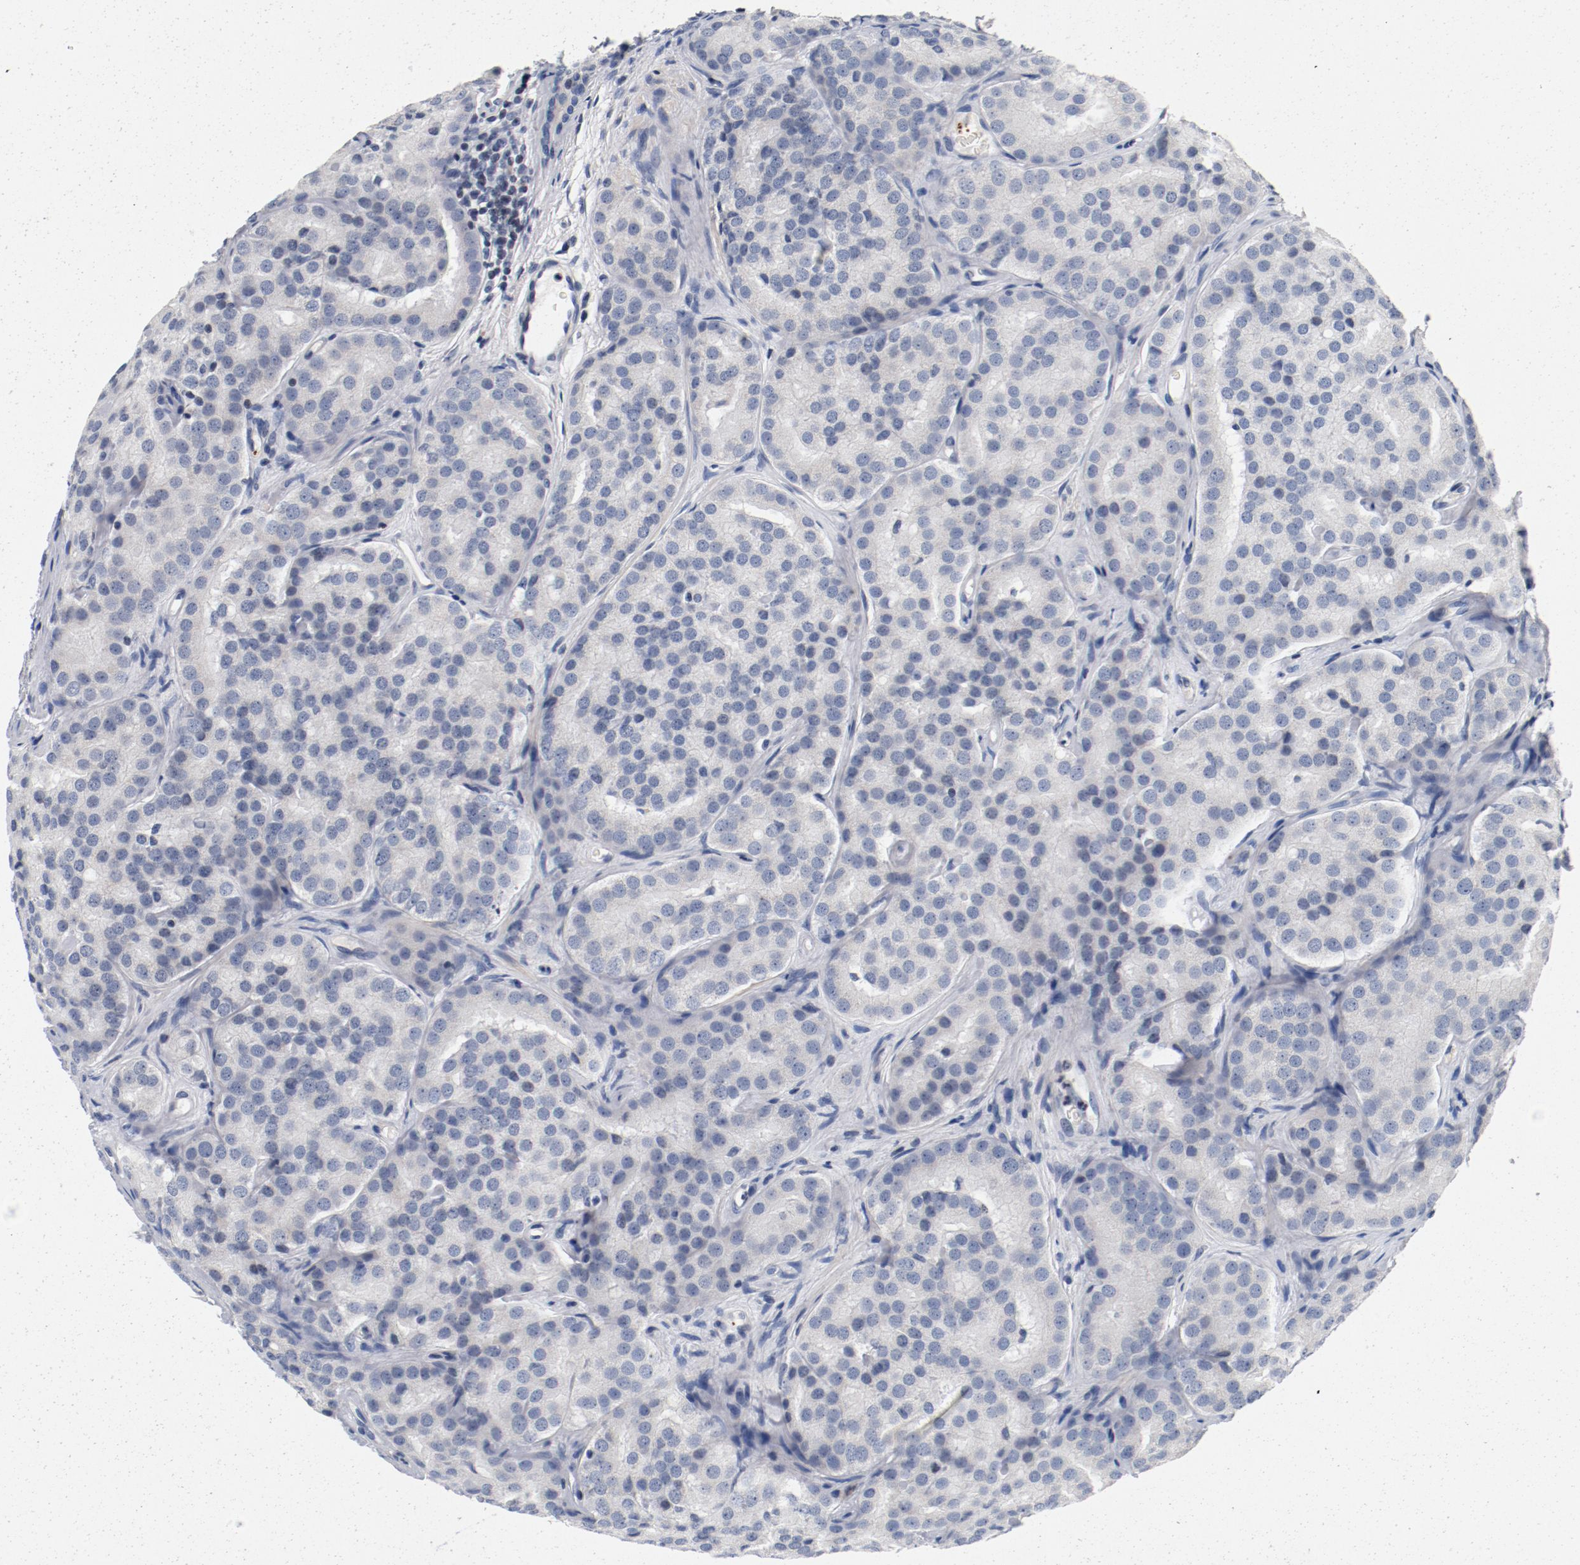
{"staining": {"intensity": "negative", "quantity": "none", "location": "none"}, "tissue": "prostate cancer", "cell_type": "Tumor cells", "image_type": "cancer", "snomed": [{"axis": "morphology", "description": "Adenocarcinoma, High grade"}, {"axis": "topography", "description": "Prostate"}], "caption": "Immunohistochemistry (IHC) of adenocarcinoma (high-grade) (prostate) shows no staining in tumor cells. (DAB IHC, high magnification).", "gene": "PIM1", "patient": {"sex": "male", "age": 64}}